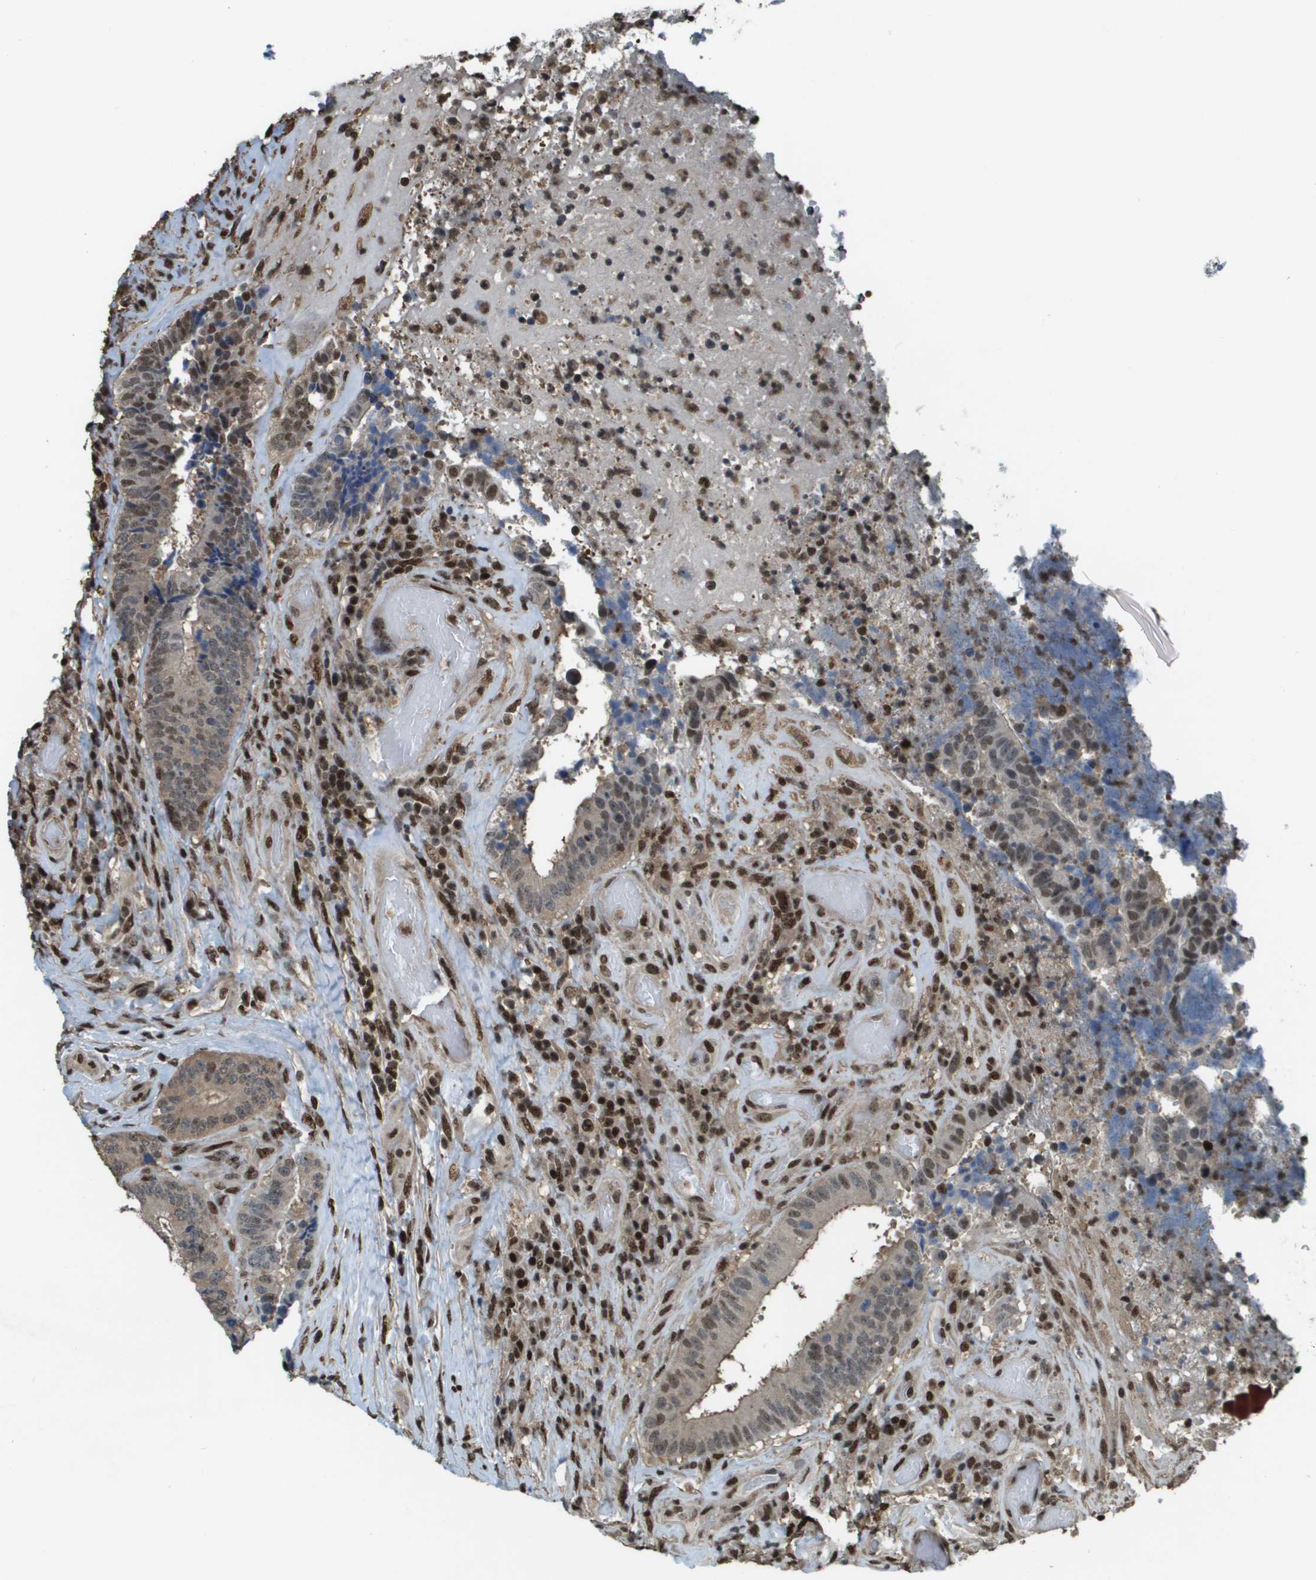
{"staining": {"intensity": "moderate", "quantity": "25%-75%", "location": "nuclear"}, "tissue": "colorectal cancer", "cell_type": "Tumor cells", "image_type": "cancer", "snomed": [{"axis": "morphology", "description": "Adenocarcinoma, NOS"}, {"axis": "topography", "description": "Rectum"}], "caption": "Immunohistochemistry of colorectal cancer (adenocarcinoma) shows medium levels of moderate nuclear positivity in approximately 25%-75% of tumor cells. (brown staining indicates protein expression, while blue staining denotes nuclei).", "gene": "SP100", "patient": {"sex": "male", "age": 72}}